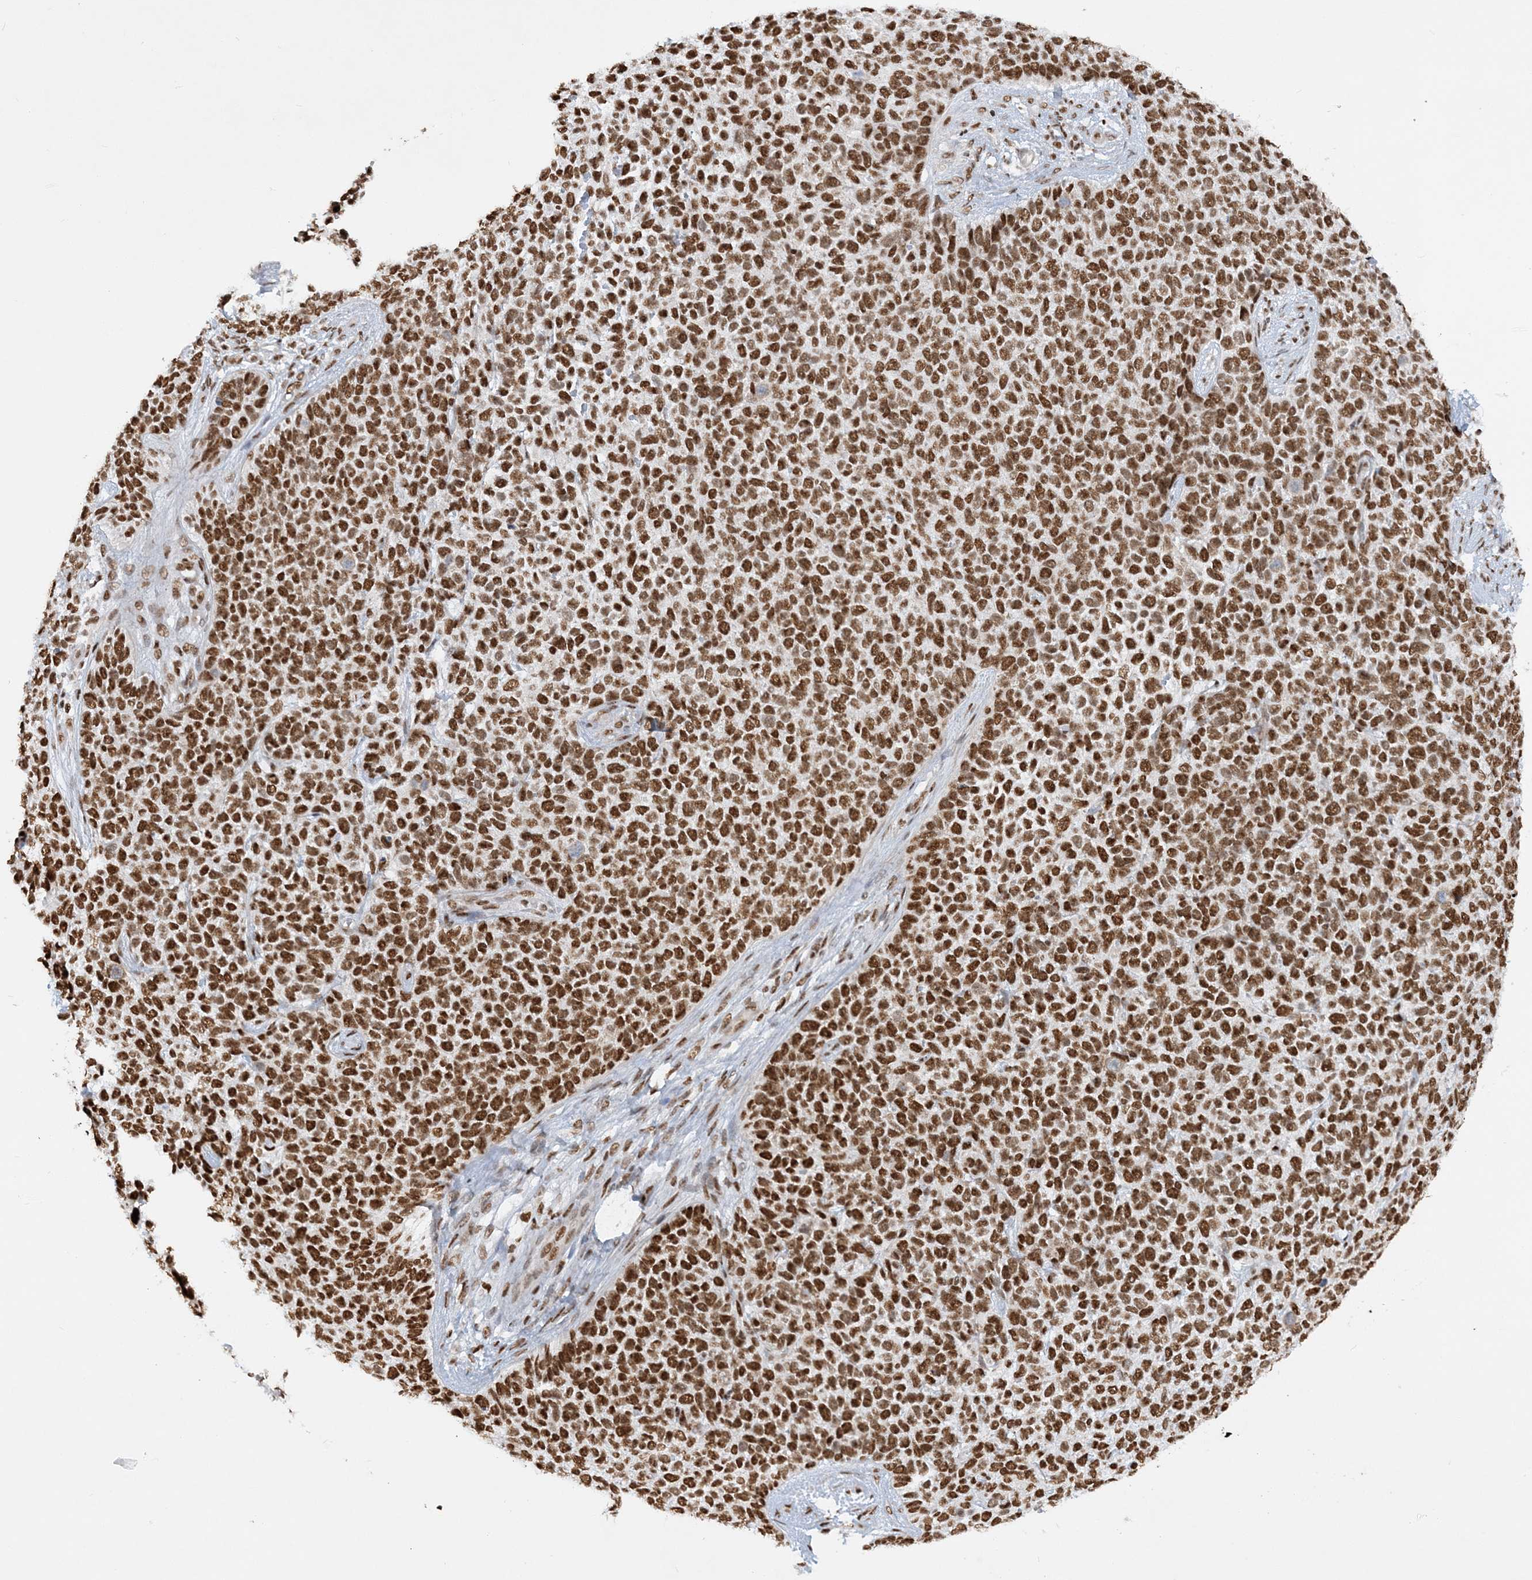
{"staining": {"intensity": "strong", "quantity": ">75%", "location": "nuclear"}, "tissue": "skin cancer", "cell_type": "Tumor cells", "image_type": "cancer", "snomed": [{"axis": "morphology", "description": "Basal cell carcinoma"}, {"axis": "topography", "description": "Skin"}], "caption": "Skin cancer (basal cell carcinoma) stained for a protein displays strong nuclear positivity in tumor cells. The protein is stained brown, and the nuclei are stained in blue (DAB (3,3'-diaminobenzidine) IHC with brightfield microscopy, high magnification).", "gene": "DELE1", "patient": {"sex": "female", "age": 84}}